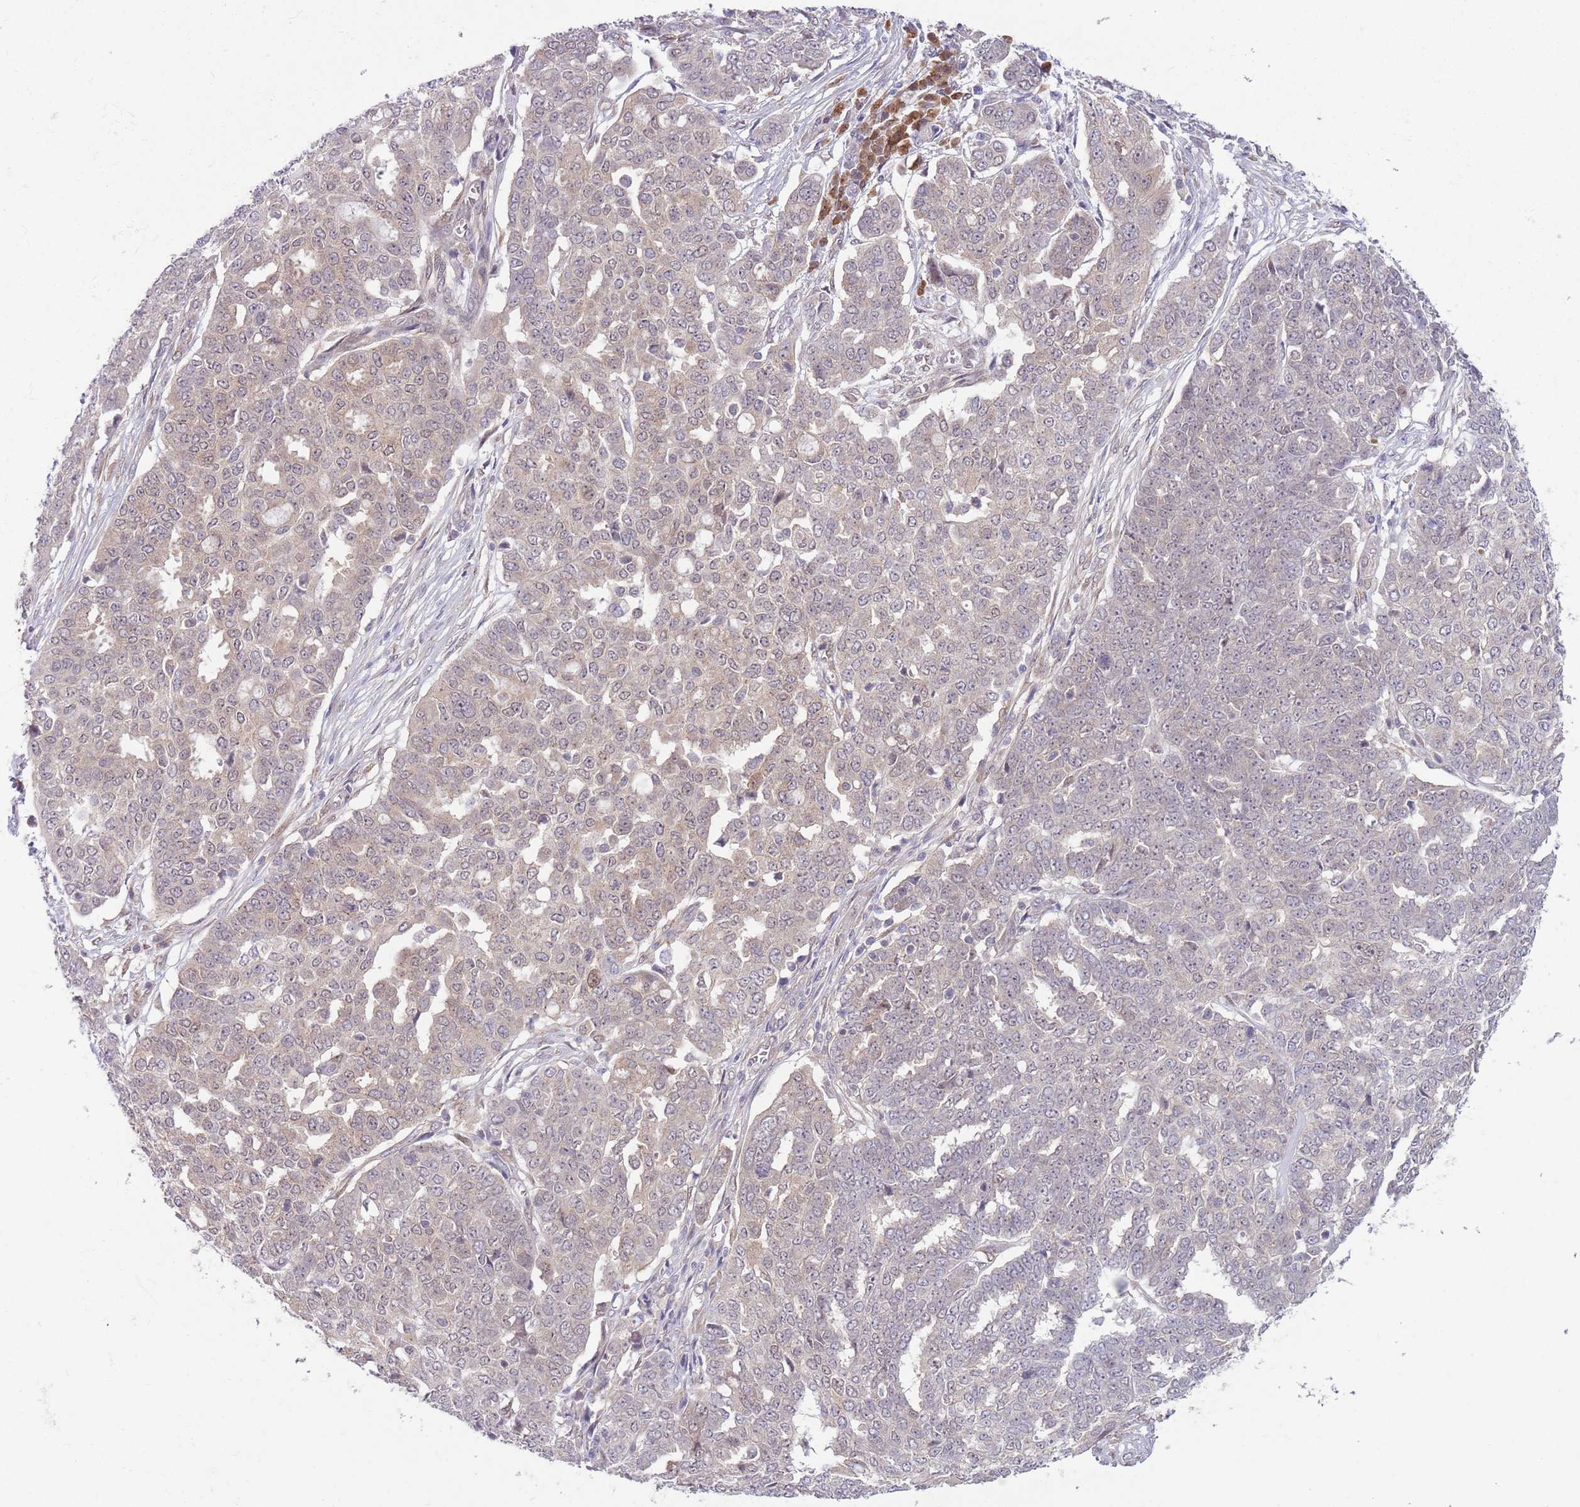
{"staining": {"intensity": "weak", "quantity": "25%-75%", "location": "cytoplasmic/membranous"}, "tissue": "ovarian cancer", "cell_type": "Tumor cells", "image_type": "cancer", "snomed": [{"axis": "morphology", "description": "Cystadenocarcinoma, serous, NOS"}, {"axis": "topography", "description": "Soft tissue"}, {"axis": "topography", "description": "Ovary"}], "caption": "A photomicrograph showing weak cytoplasmic/membranous staining in about 25%-75% of tumor cells in ovarian cancer (serous cystadenocarcinoma), as visualized by brown immunohistochemical staining.", "gene": "COPE", "patient": {"sex": "female", "age": 57}}